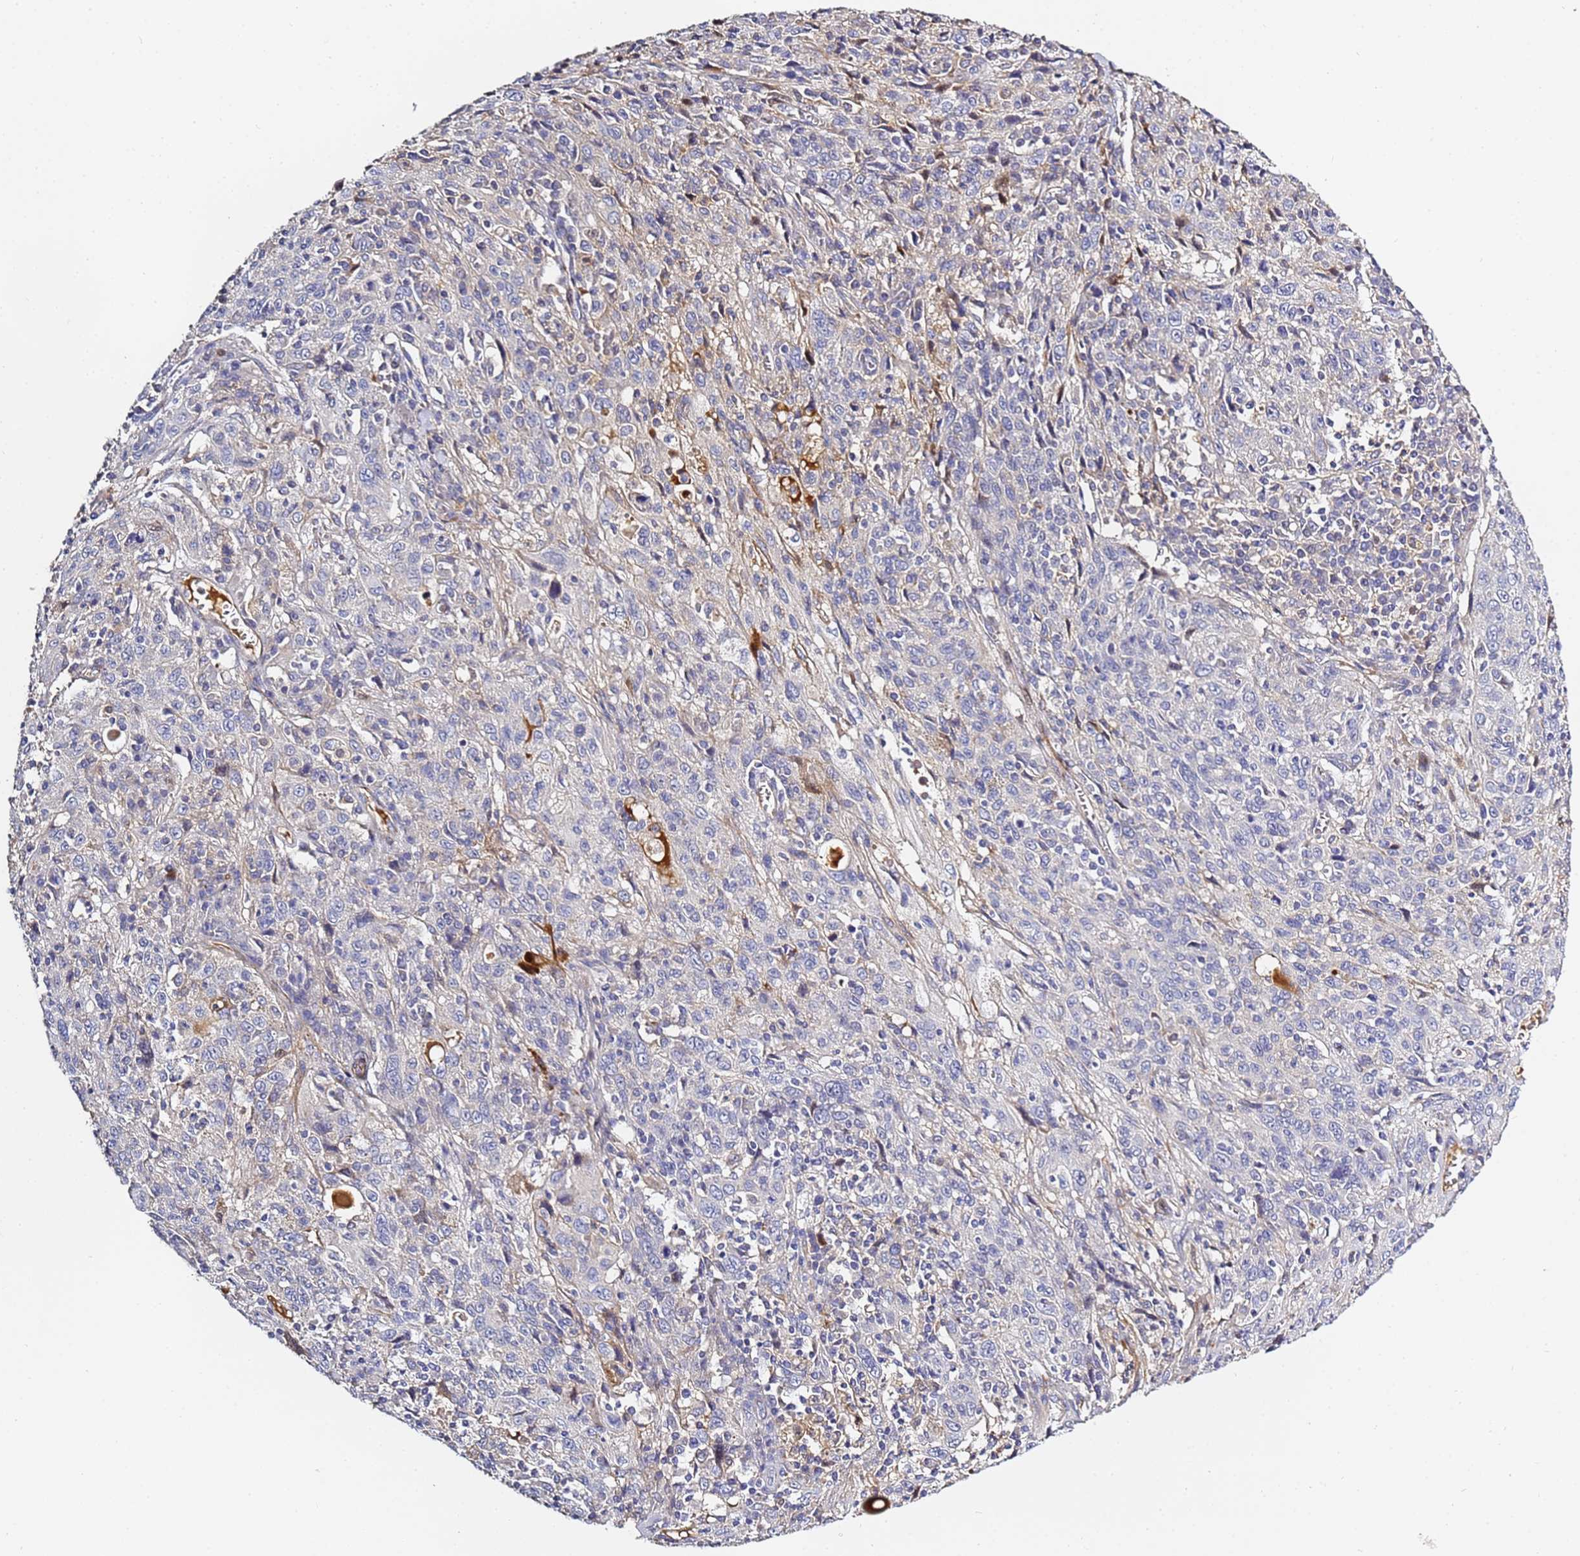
{"staining": {"intensity": "negative", "quantity": "none", "location": "none"}, "tissue": "cervical cancer", "cell_type": "Tumor cells", "image_type": "cancer", "snomed": [{"axis": "morphology", "description": "Squamous cell carcinoma, NOS"}, {"axis": "topography", "description": "Cervix"}], "caption": "Tumor cells show no significant protein expression in cervical squamous cell carcinoma.", "gene": "CFH", "patient": {"sex": "female", "age": 46}}